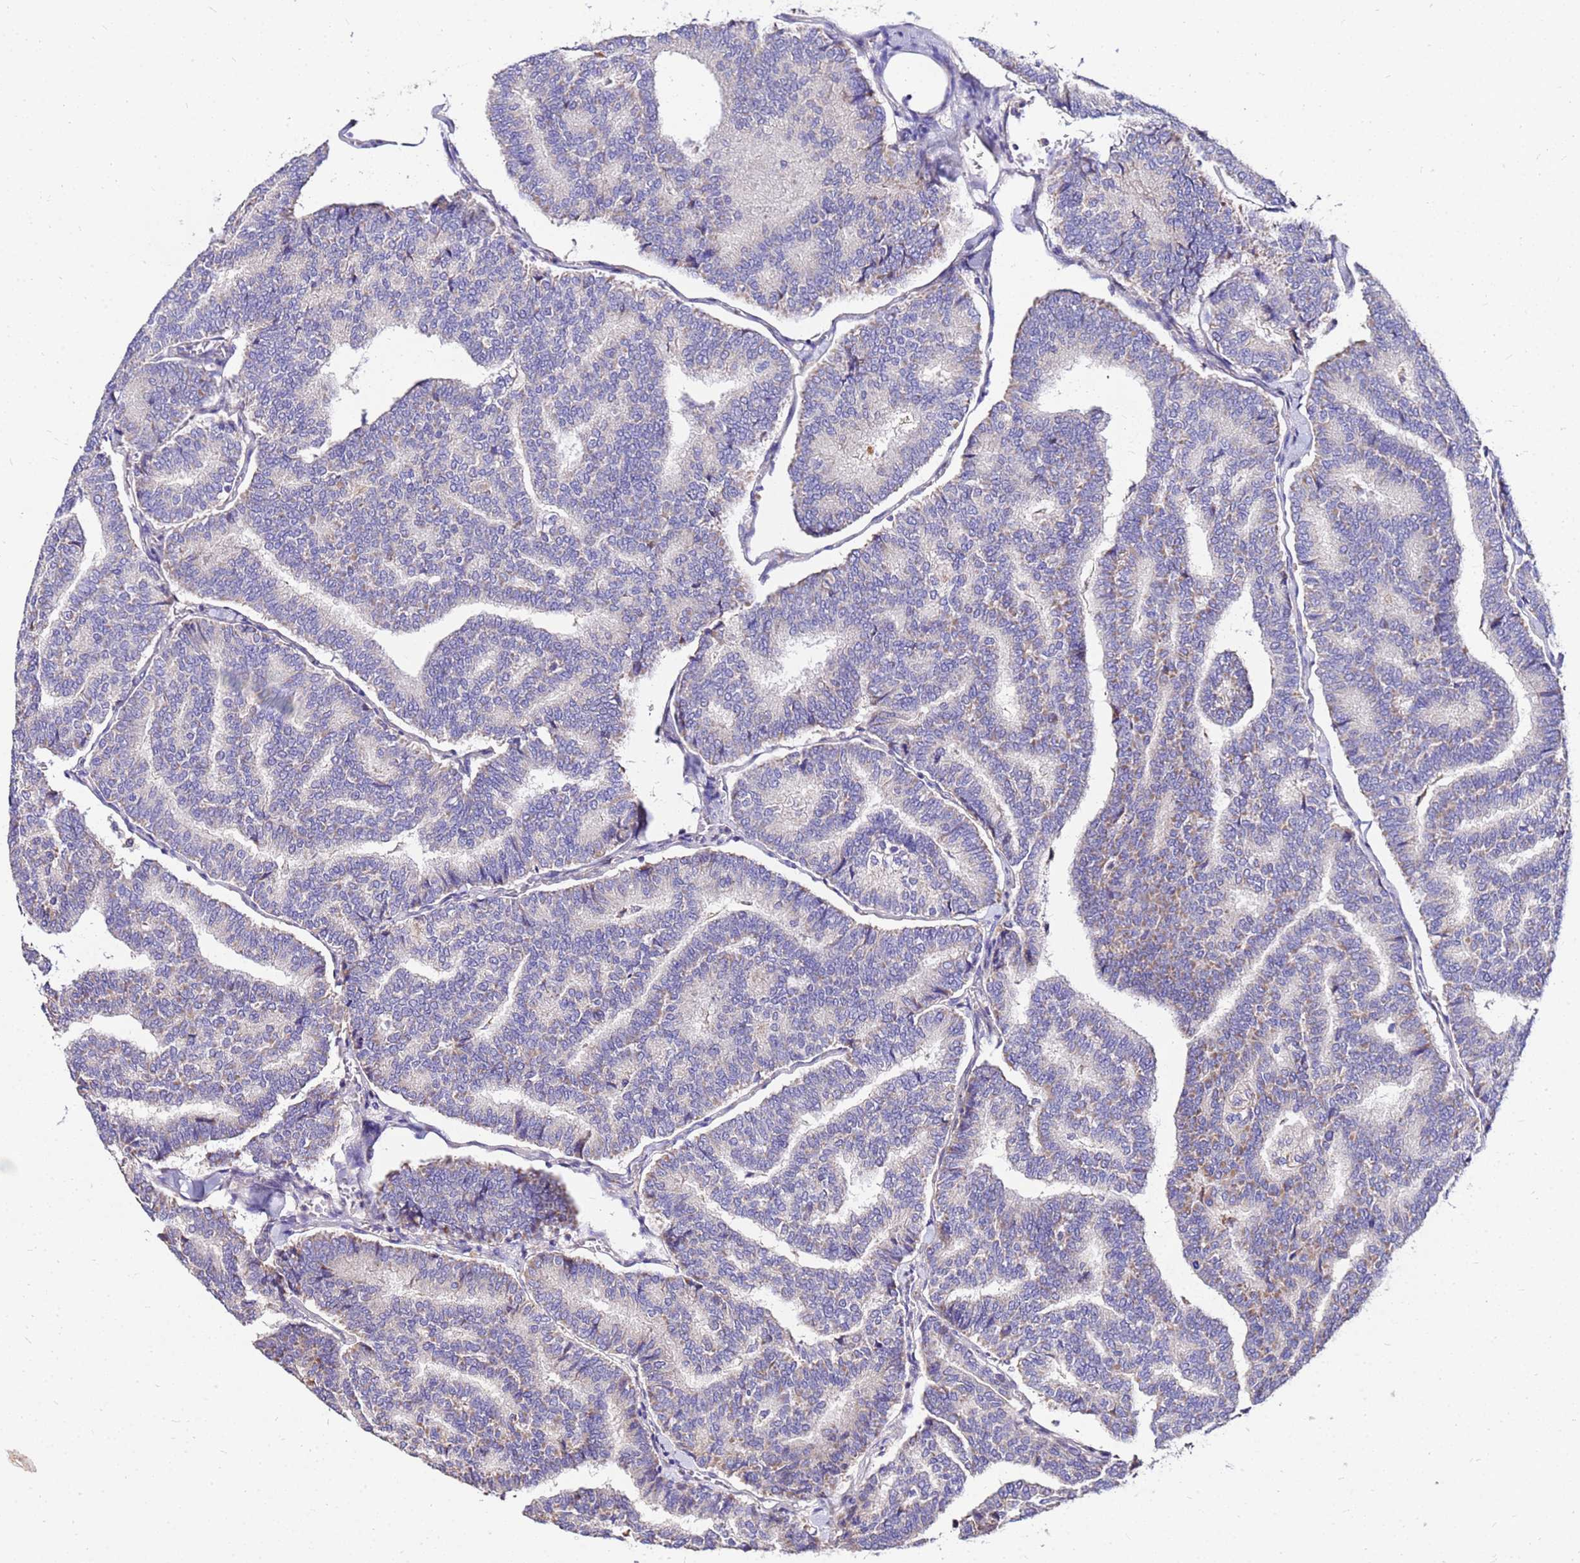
{"staining": {"intensity": "weak", "quantity": "25%-75%", "location": "cytoplasmic/membranous"}, "tissue": "thyroid cancer", "cell_type": "Tumor cells", "image_type": "cancer", "snomed": [{"axis": "morphology", "description": "Papillary adenocarcinoma, NOS"}, {"axis": "topography", "description": "Thyroid gland"}], "caption": "Immunohistochemical staining of human thyroid papillary adenocarcinoma exhibits low levels of weak cytoplasmic/membranous protein expression in approximately 25%-75% of tumor cells.", "gene": "COX14", "patient": {"sex": "female", "age": 35}}